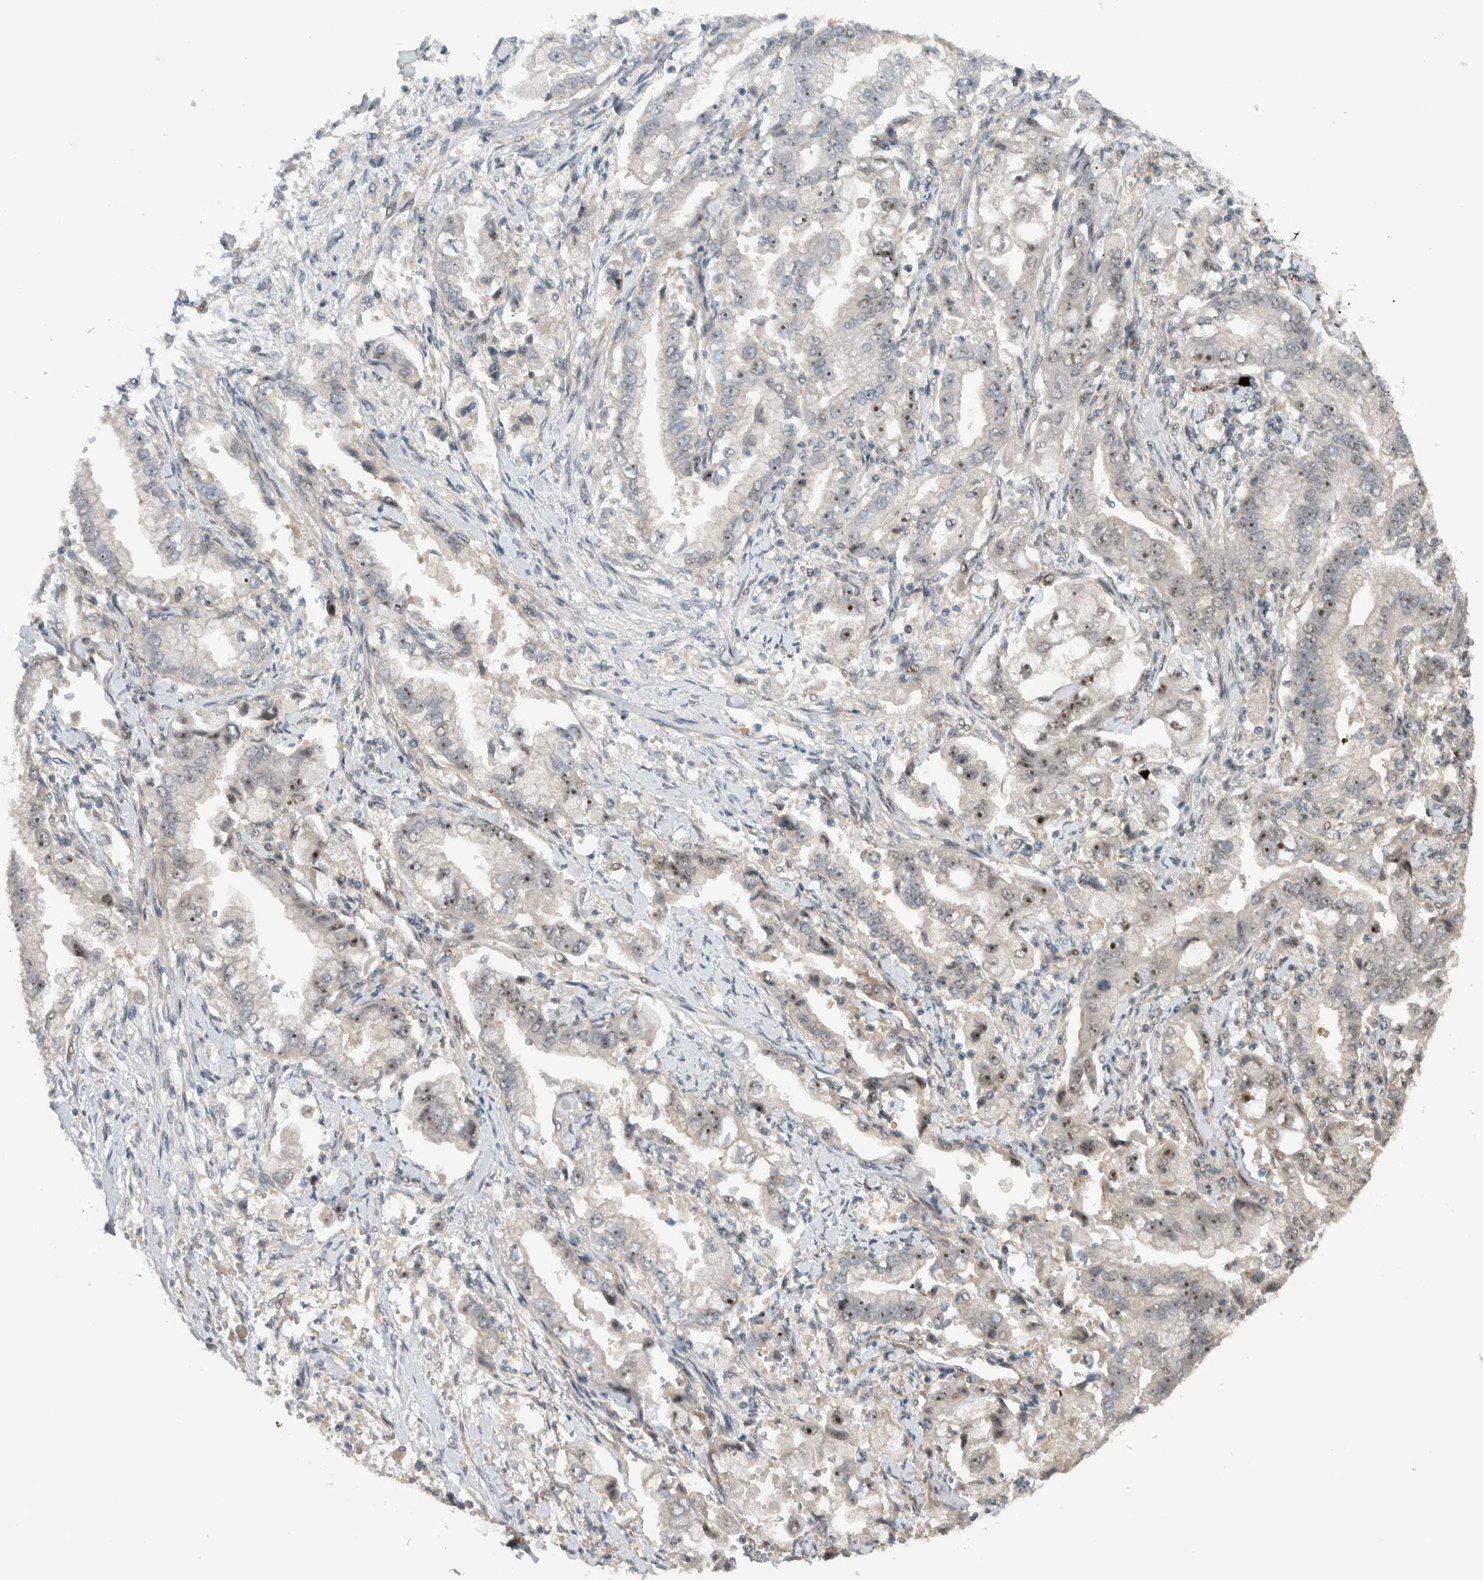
{"staining": {"intensity": "moderate", "quantity": "<25%", "location": "nuclear"}, "tissue": "stomach cancer", "cell_type": "Tumor cells", "image_type": "cancer", "snomed": [{"axis": "morphology", "description": "Normal tissue, NOS"}, {"axis": "morphology", "description": "Adenocarcinoma, NOS"}, {"axis": "topography", "description": "Stomach"}], "caption": "Stomach cancer was stained to show a protein in brown. There is low levels of moderate nuclear positivity in approximately <25% of tumor cells. The staining is performed using DAB (3,3'-diaminobenzidine) brown chromogen to label protein expression. The nuclei are counter-stained blue using hematoxylin.", "gene": "ZFP91", "patient": {"sex": "male", "age": 62}}